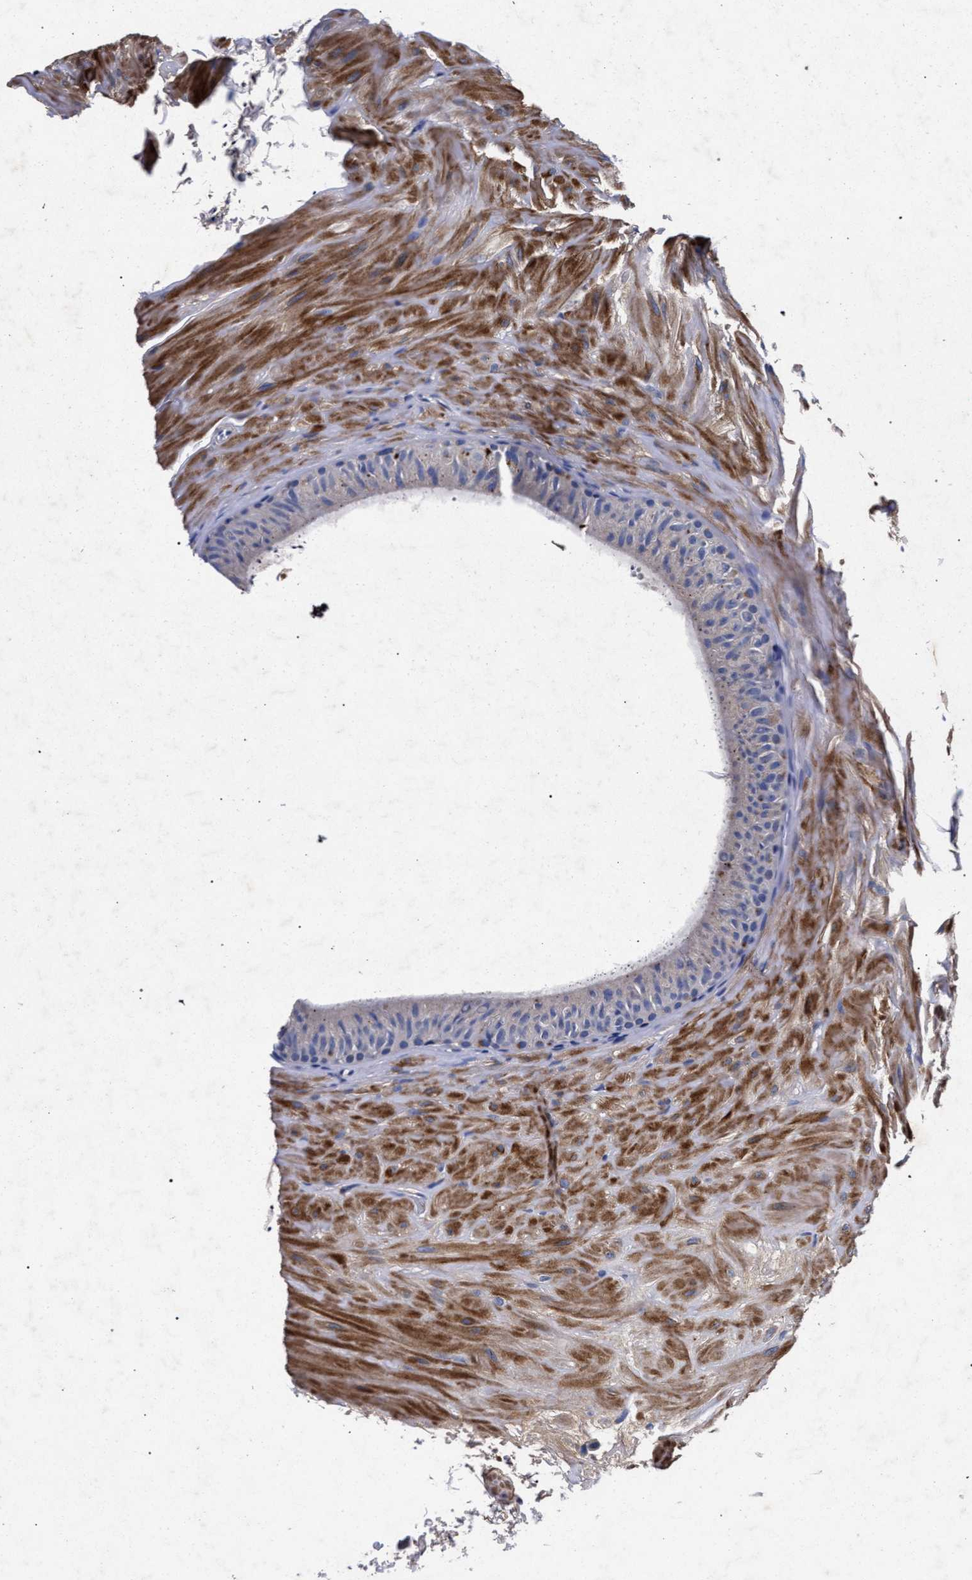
{"staining": {"intensity": "negative", "quantity": "none", "location": "none"}, "tissue": "epididymis", "cell_type": "Glandular cells", "image_type": "normal", "snomed": [{"axis": "morphology", "description": "Normal tissue, NOS"}, {"axis": "topography", "description": "Epididymis"}], "caption": "The image displays no significant expression in glandular cells of epididymis. Brightfield microscopy of immunohistochemistry stained with DAB (3,3'-diaminobenzidine) (brown) and hematoxylin (blue), captured at high magnification.", "gene": "HSD17B14", "patient": {"sex": "male", "age": 34}}